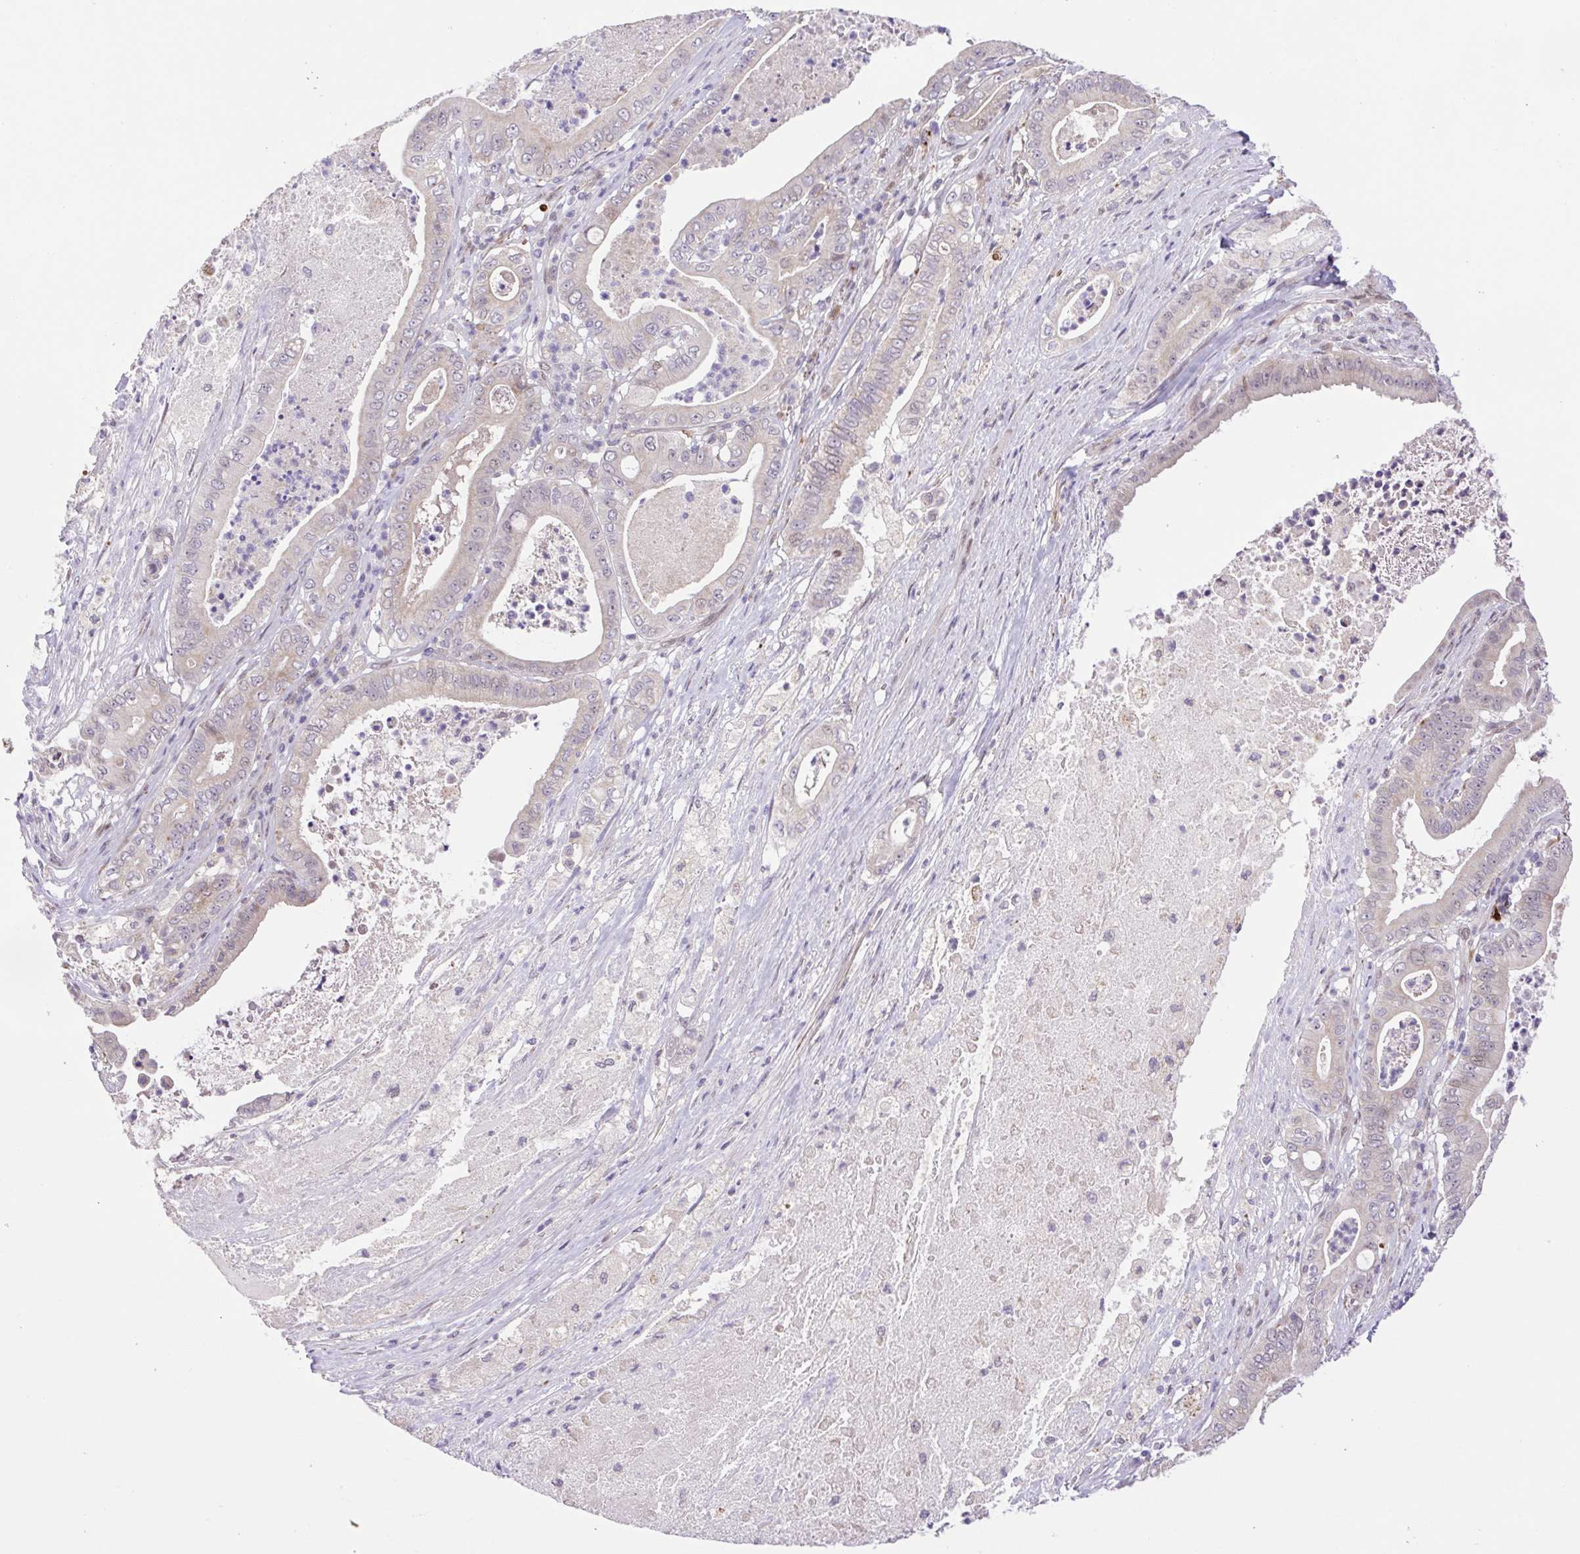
{"staining": {"intensity": "weak", "quantity": "<25%", "location": "cytoplasmic/membranous,nuclear"}, "tissue": "pancreatic cancer", "cell_type": "Tumor cells", "image_type": "cancer", "snomed": [{"axis": "morphology", "description": "Adenocarcinoma, NOS"}, {"axis": "topography", "description": "Pancreas"}], "caption": "Histopathology image shows no significant protein positivity in tumor cells of adenocarcinoma (pancreatic).", "gene": "ERG", "patient": {"sex": "male", "age": 71}}